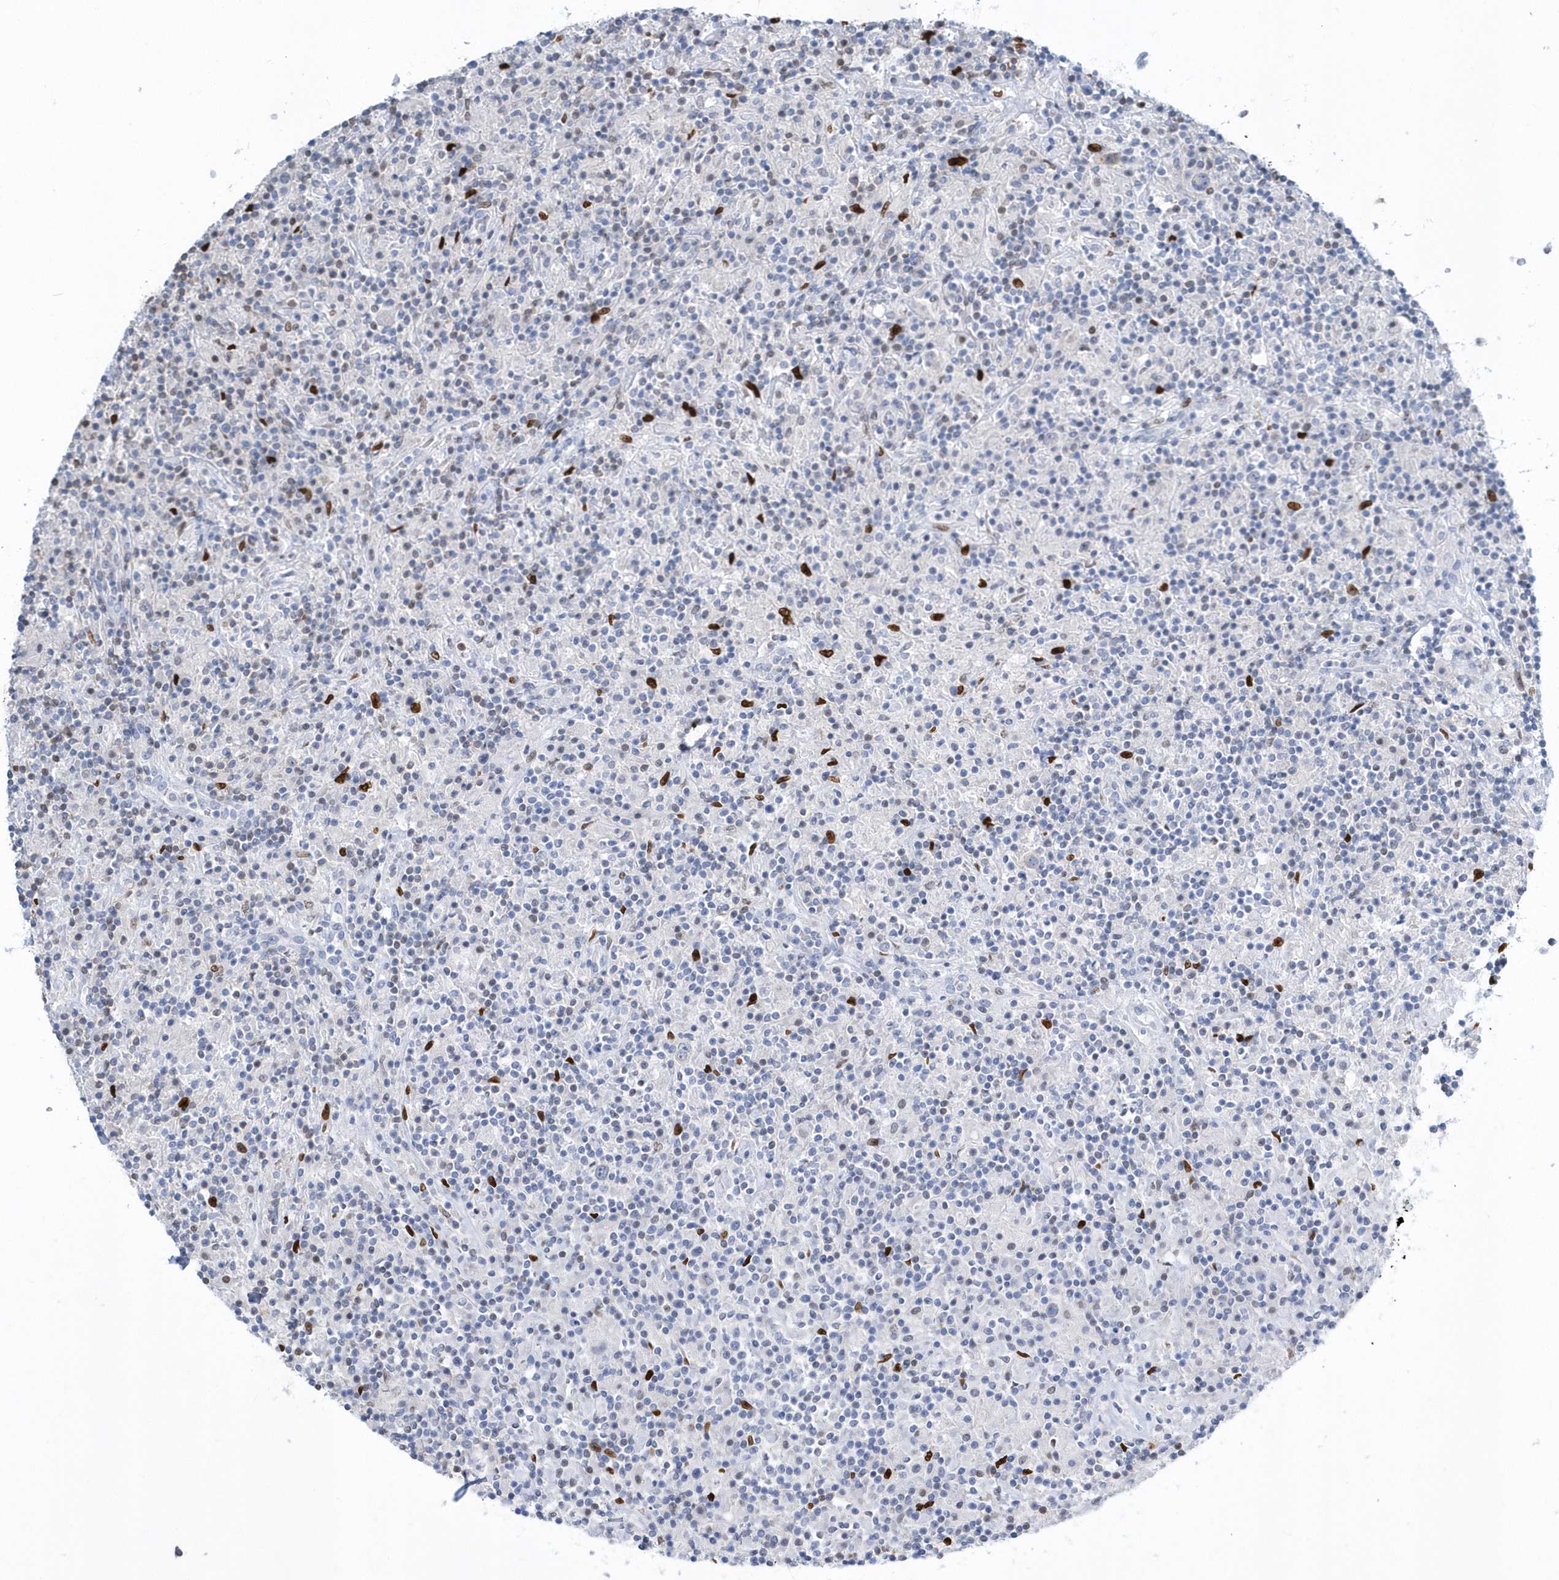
{"staining": {"intensity": "negative", "quantity": "none", "location": "none"}, "tissue": "lymphoma", "cell_type": "Tumor cells", "image_type": "cancer", "snomed": [{"axis": "morphology", "description": "Hodgkin's disease, NOS"}, {"axis": "topography", "description": "Lymph node"}], "caption": "This is an IHC micrograph of human Hodgkin's disease. There is no expression in tumor cells.", "gene": "MACROH2A2", "patient": {"sex": "male", "age": 70}}